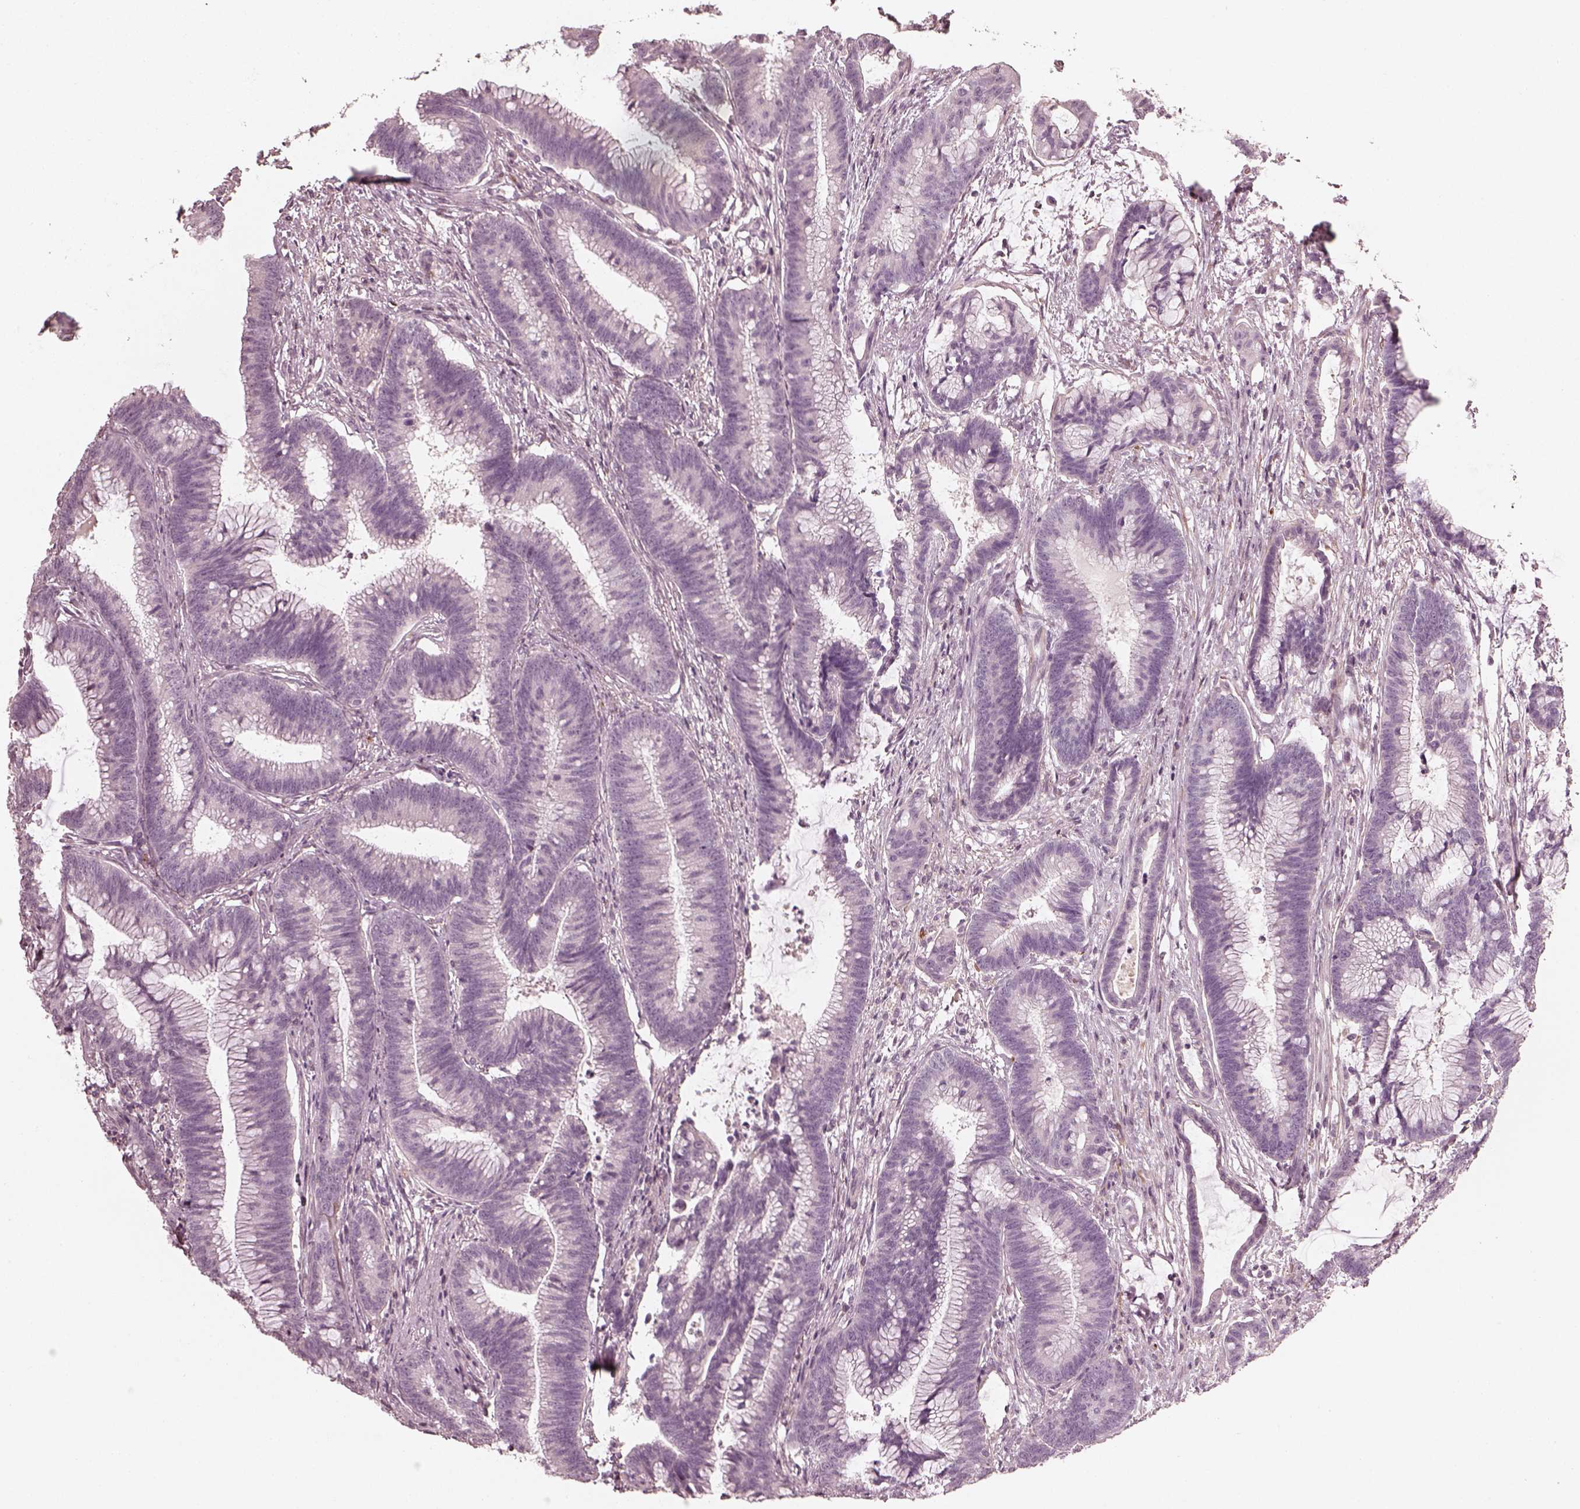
{"staining": {"intensity": "negative", "quantity": "none", "location": "none"}, "tissue": "colorectal cancer", "cell_type": "Tumor cells", "image_type": "cancer", "snomed": [{"axis": "morphology", "description": "Adenocarcinoma, NOS"}, {"axis": "topography", "description": "Colon"}], "caption": "Colorectal cancer was stained to show a protein in brown. There is no significant expression in tumor cells.", "gene": "PRLHR", "patient": {"sex": "female", "age": 78}}